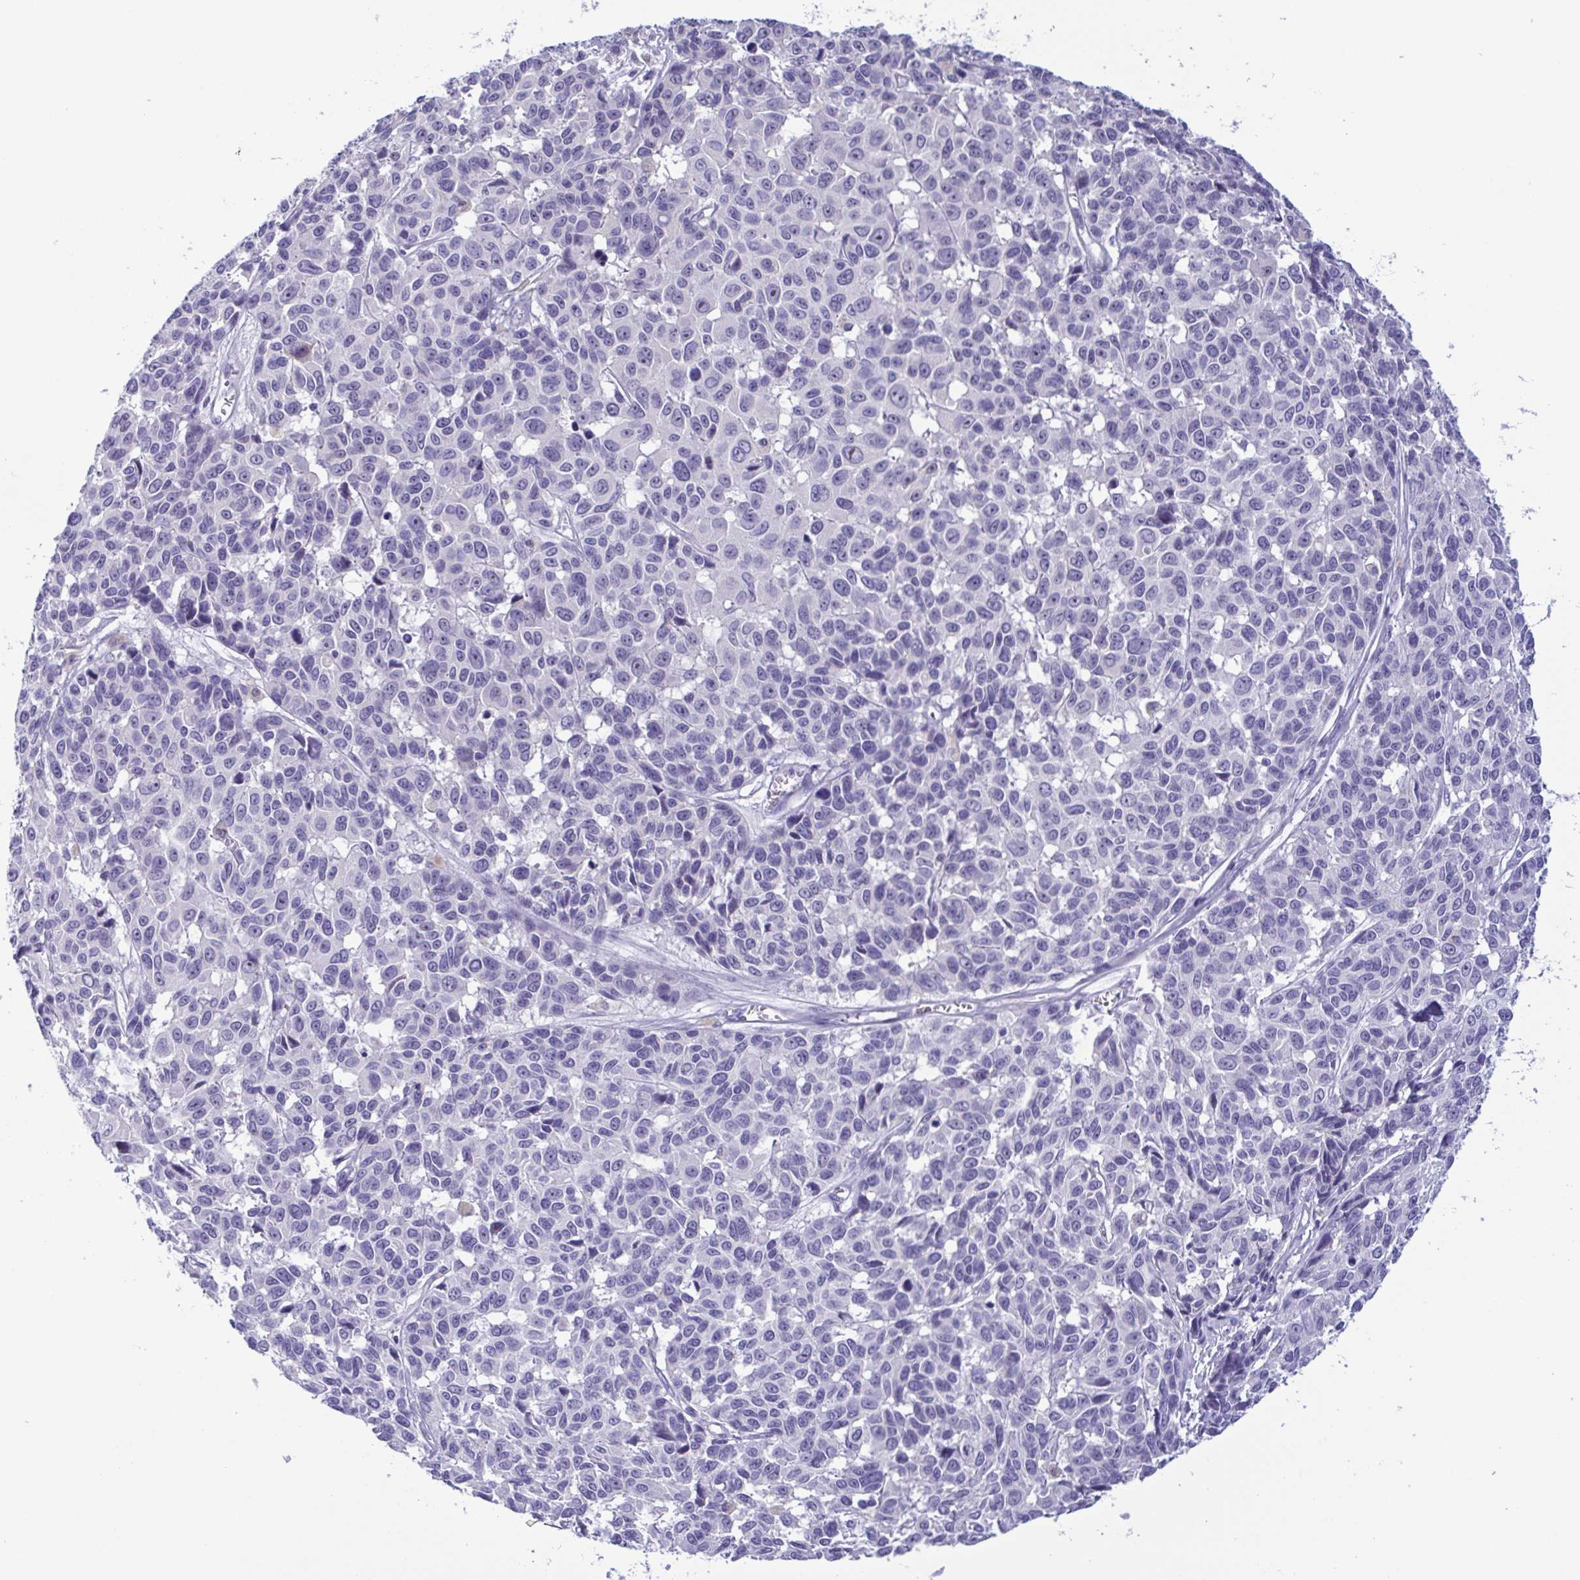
{"staining": {"intensity": "negative", "quantity": "none", "location": "none"}, "tissue": "melanoma", "cell_type": "Tumor cells", "image_type": "cancer", "snomed": [{"axis": "morphology", "description": "Malignant melanoma, NOS"}, {"axis": "topography", "description": "Skin"}], "caption": "IHC image of neoplastic tissue: human malignant melanoma stained with DAB (3,3'-diaminobenzidine) exhibits no significant protein staining in tumor cells.", "gene": "MYL7", "patient": {"sex": "female", "age": 66}}